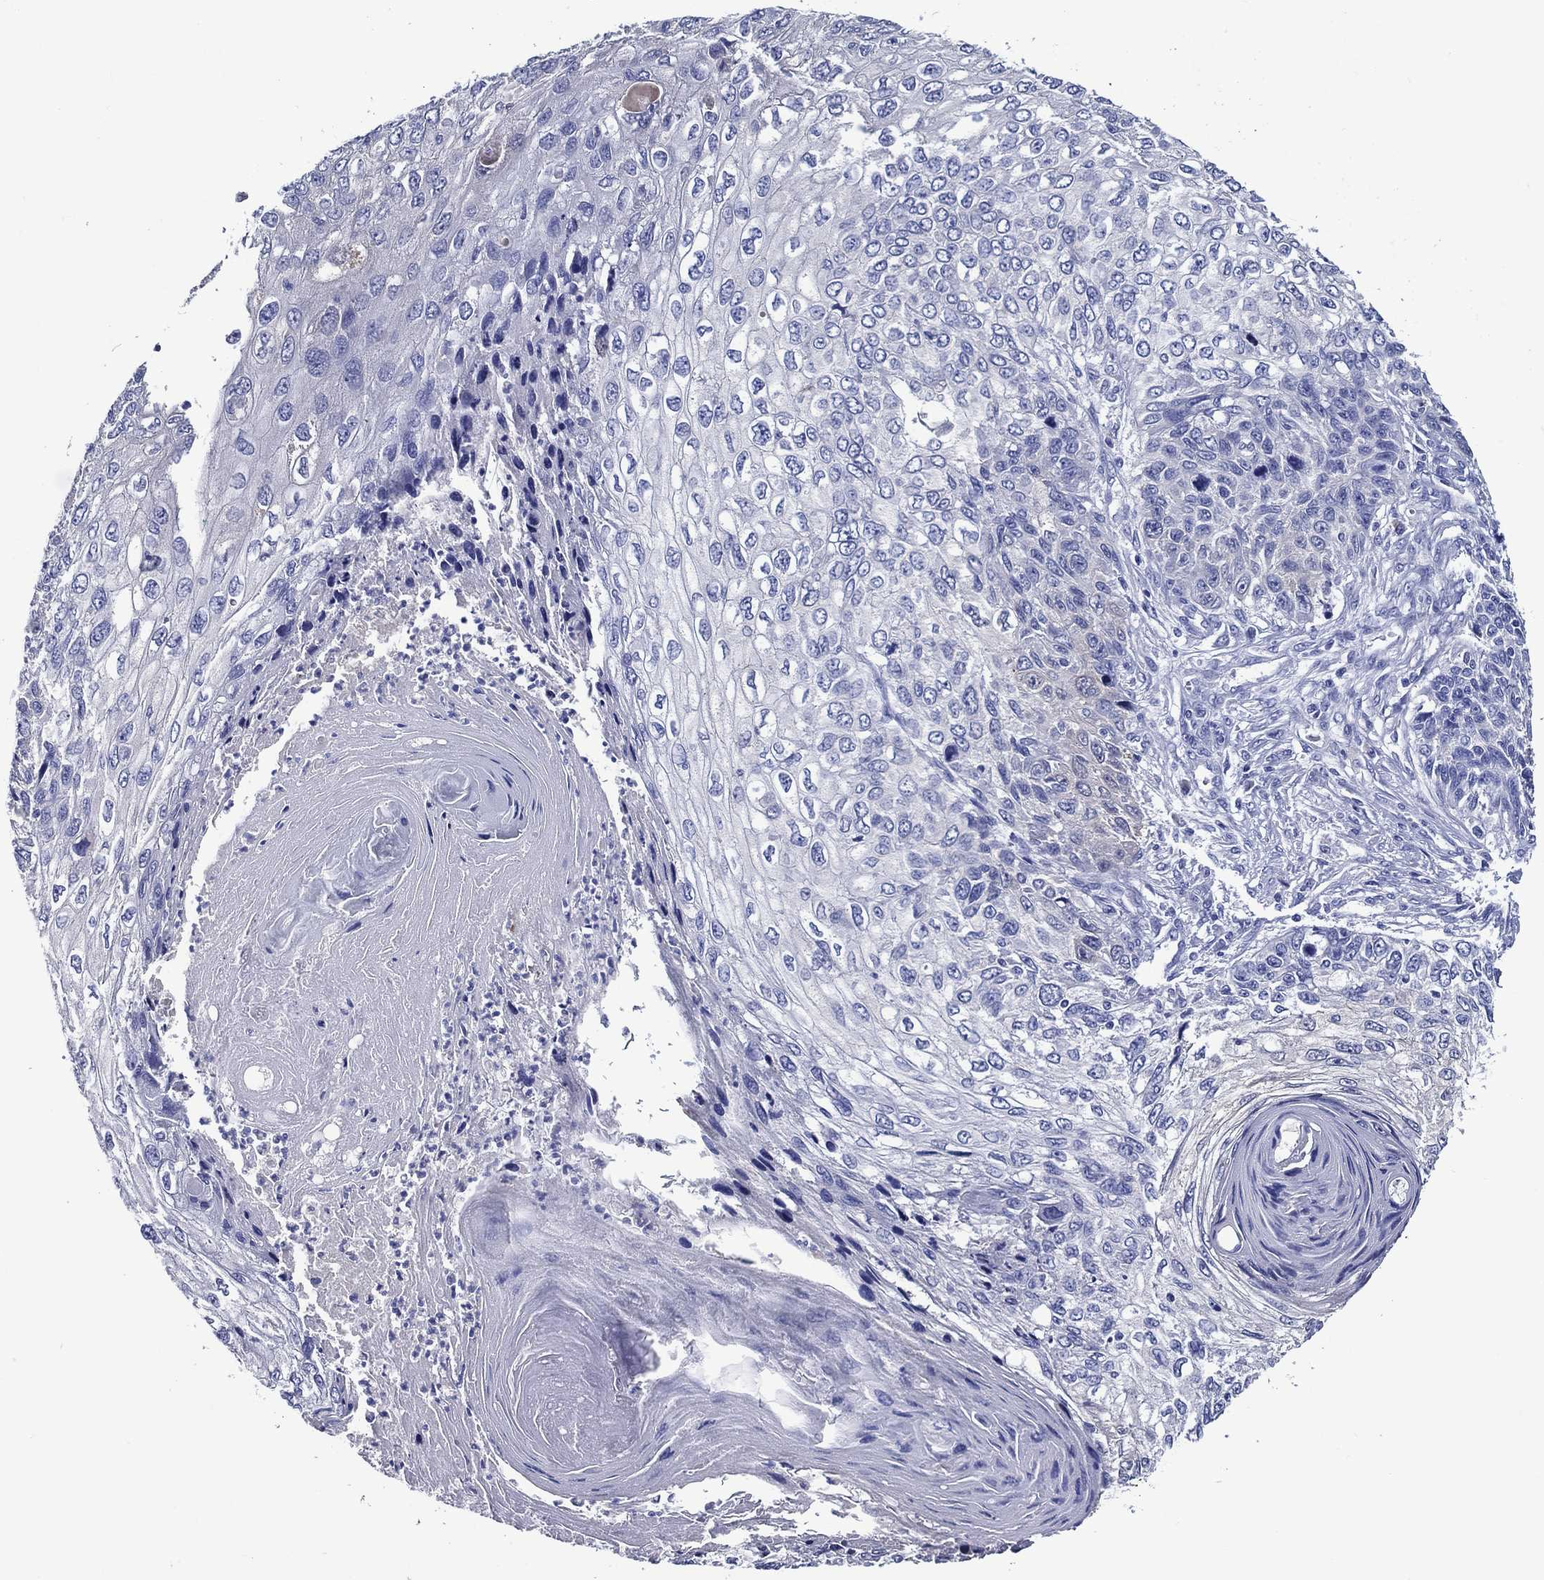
{"staining": {"intensity": "negative", "quantity": "none", "location": "none"}, "tissue": "skin cancer", "cell_type": "Tumor cells", "image_type": "cancer", "snomed": [{"axis": "morphology", "description": "Squamous cell carcinoma, NOS"}, {"axis": "topography", "description": "Skin"}], "caption": "Immunohistochemical staining of skin cancer demonstrates no significant expression in tumor cells.", "gene": "ACE2", "patient": {"sex": "male", "age": 92}}